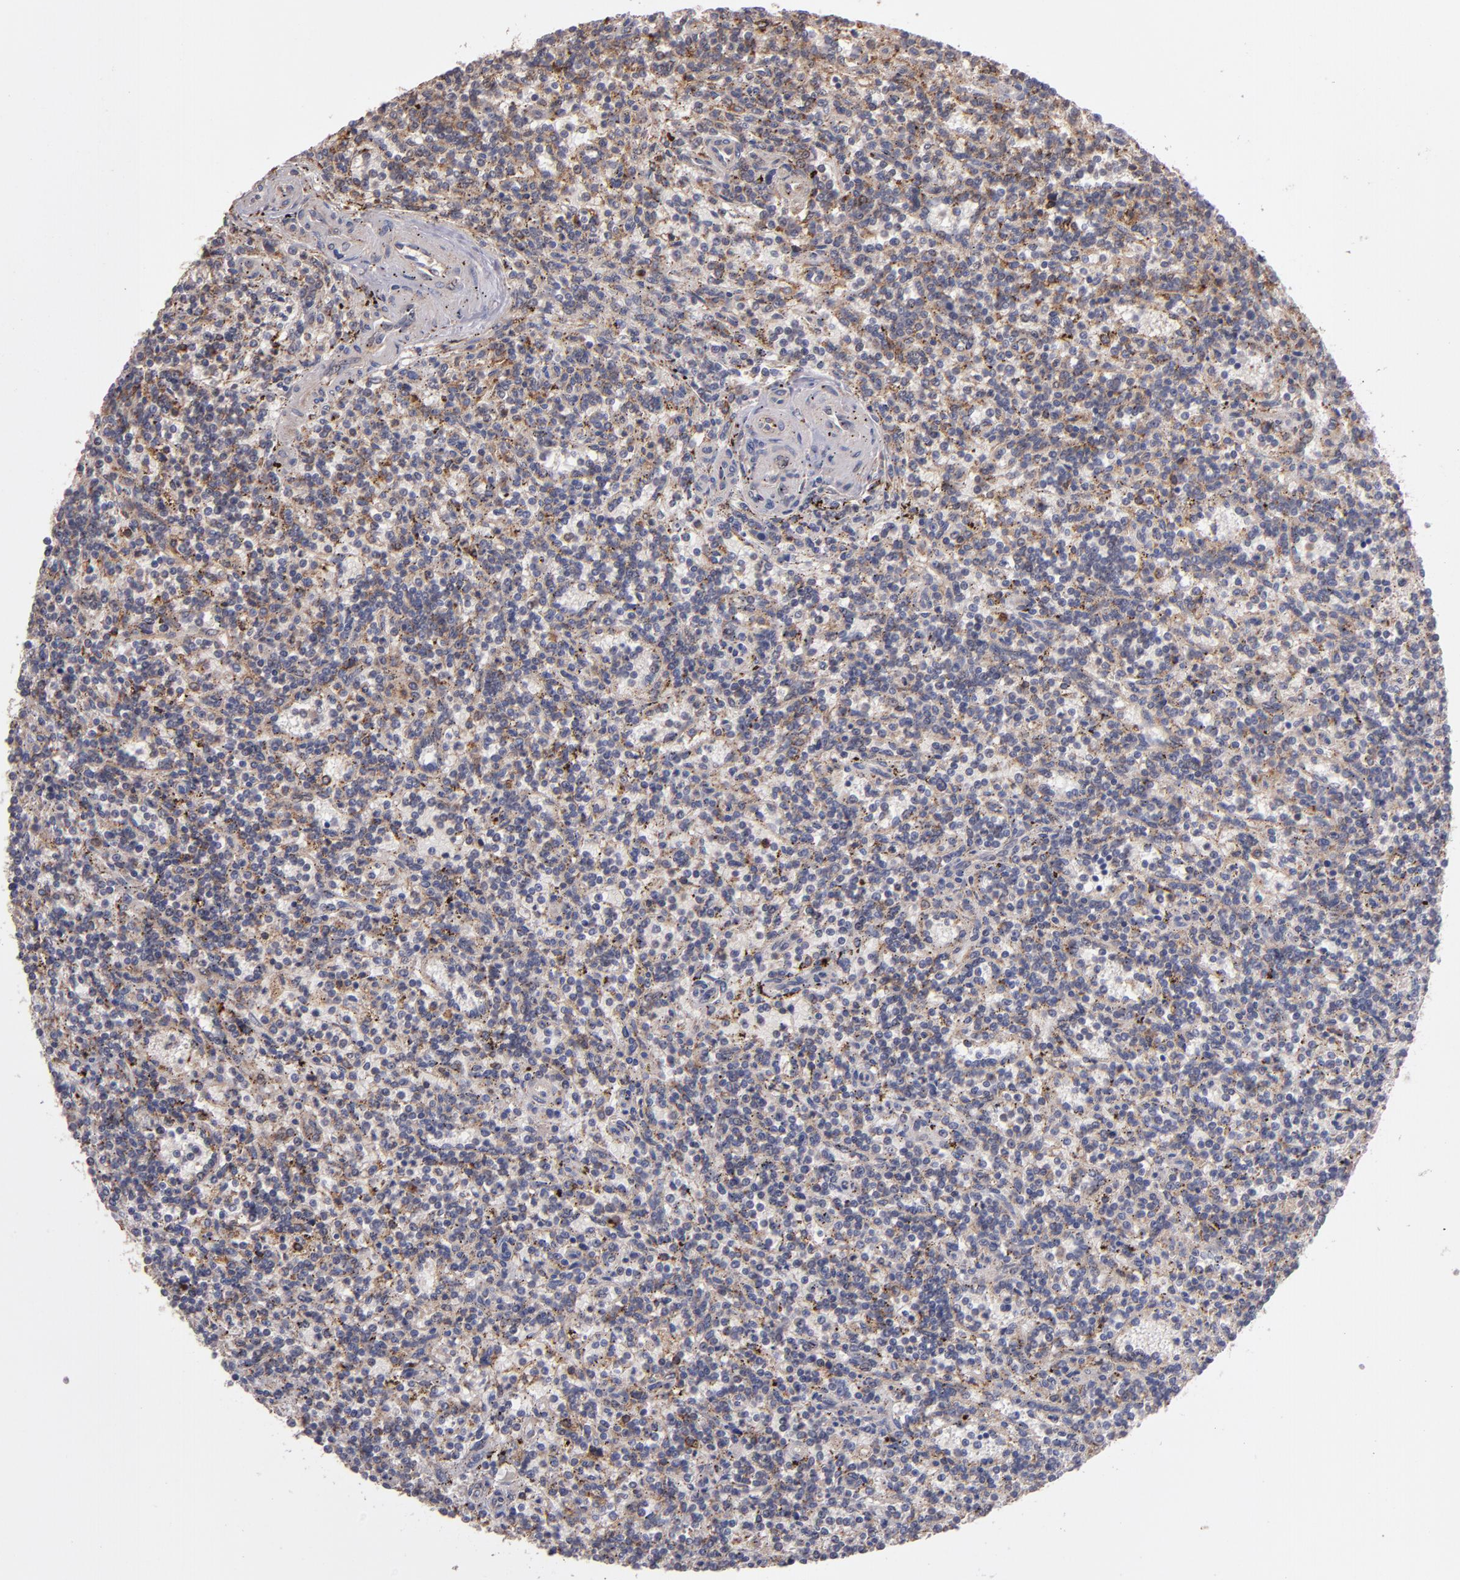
{"staining": {"intensity": "moderate", "quantity": "<25%", "location": "cytoplasmic/membranous"}, "tissue": "lymphoma", "cell_type": "Tumor cells", "image_type": "cancer", "snomed": [{"axis": "morphology", "description": "Malignant lymphoma, non-Hodgkin's type, Low grade"}, {"axis": "topography", "description": "Spleen"}], "caption": "Malignant lymphoma, non-Hodgkin's type (low-grade) was stained to show a protein in brown. There is low levels of moderate cytoplasmic/membranous staining in about <25% of tumor cells.", "gene": "IFIH1", "patient": {"sex": "male", "age": 73}}